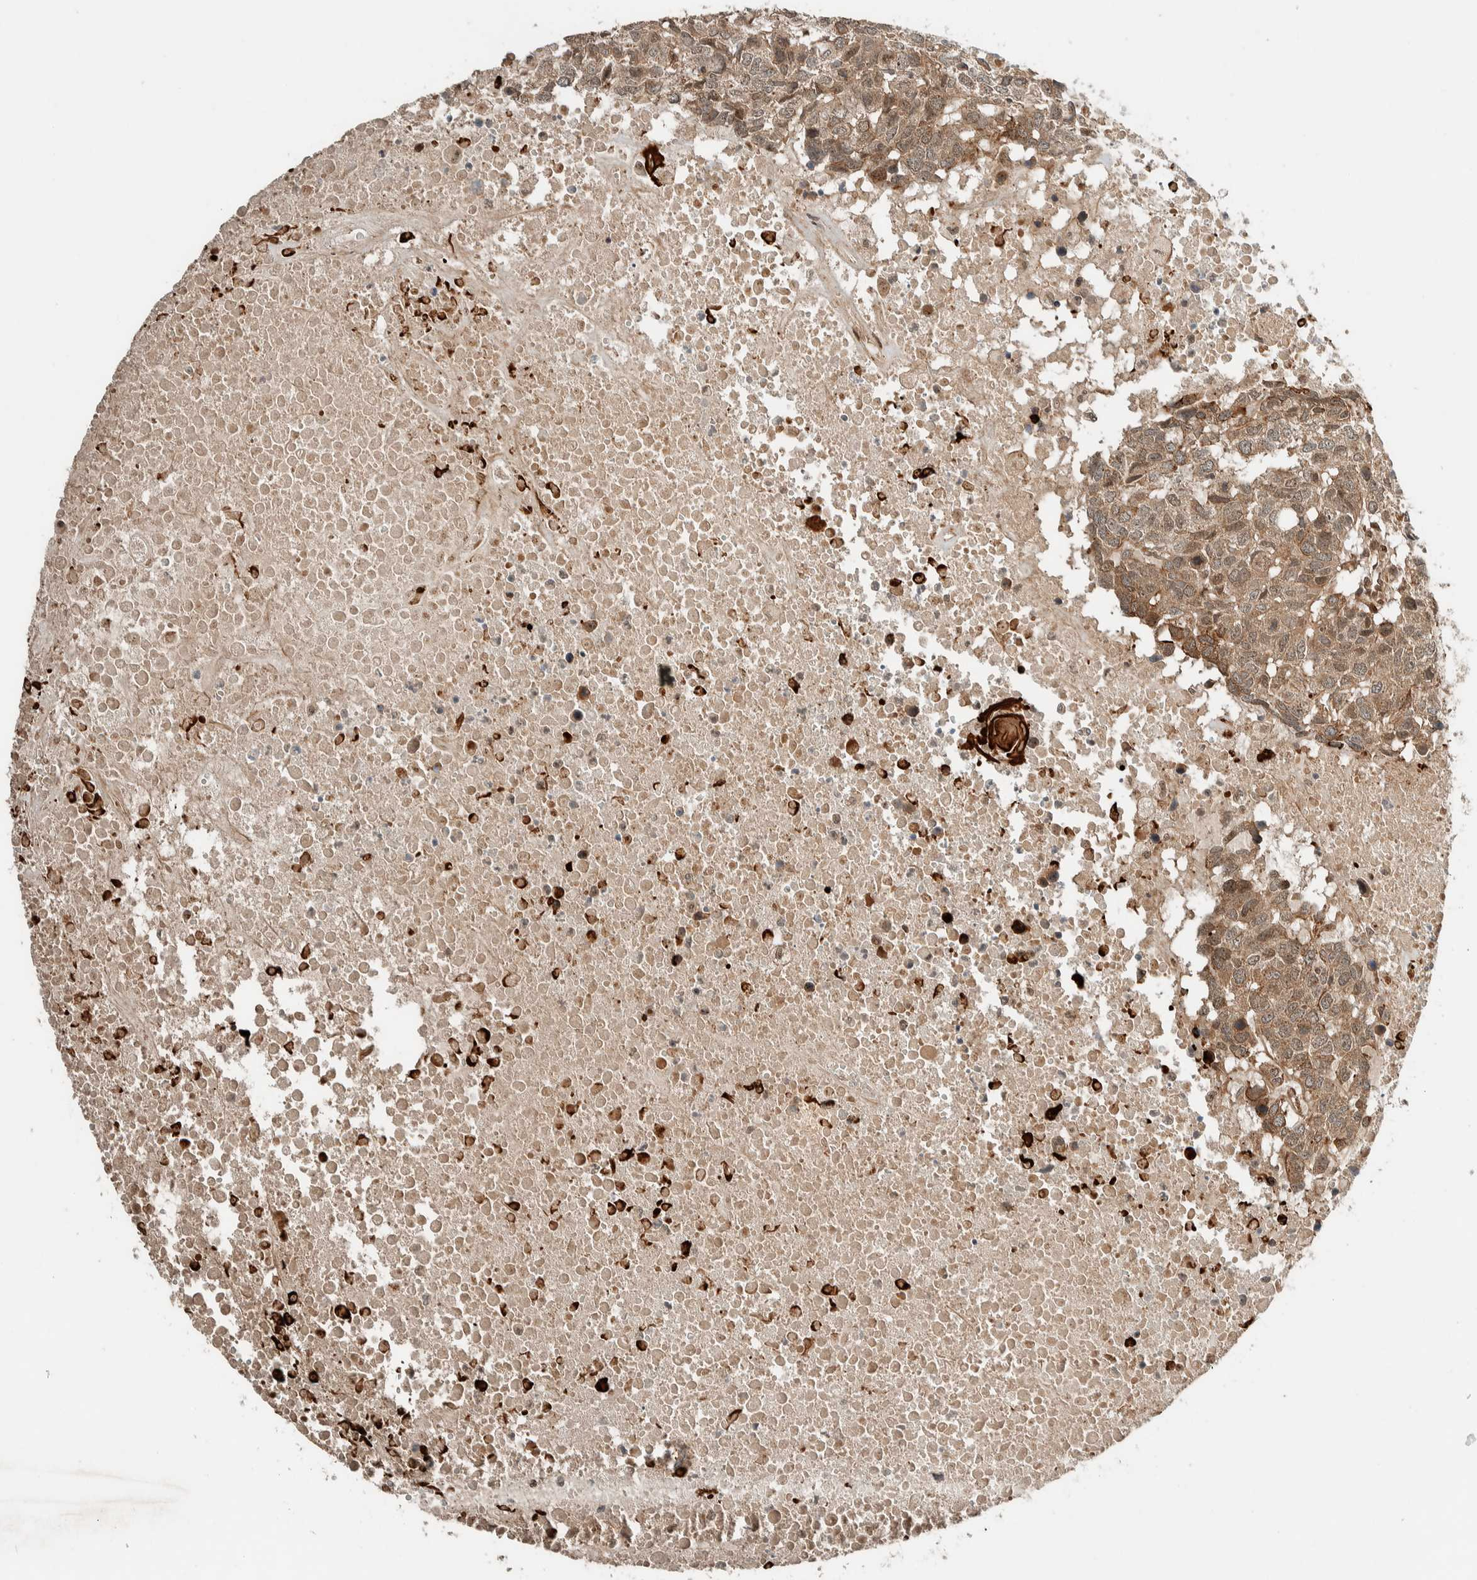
{"staining": {"intensity": "weak", "quantity": ">75%", "location": "cytoplasmic/membranous,nuclear"}, "tissue": "head and neck cancer", "cell_type": "Tumor cells", "image_type": "cancer", "snomed": [{"axis": "morphology", "description": "Squamous cell carcinoma, NOS"}, {"axis": "topography", "description": "Head-Neck"}], "caption": "Brown immunohistochemical staining in squamous cell carcinoma (head and neck) reveals weak cytoplasmic/membranous and nuclear staining in approximately >75% of tumor cells.", "gene": "STXBP4", "patient": {"sex": "male", "age": 66}}